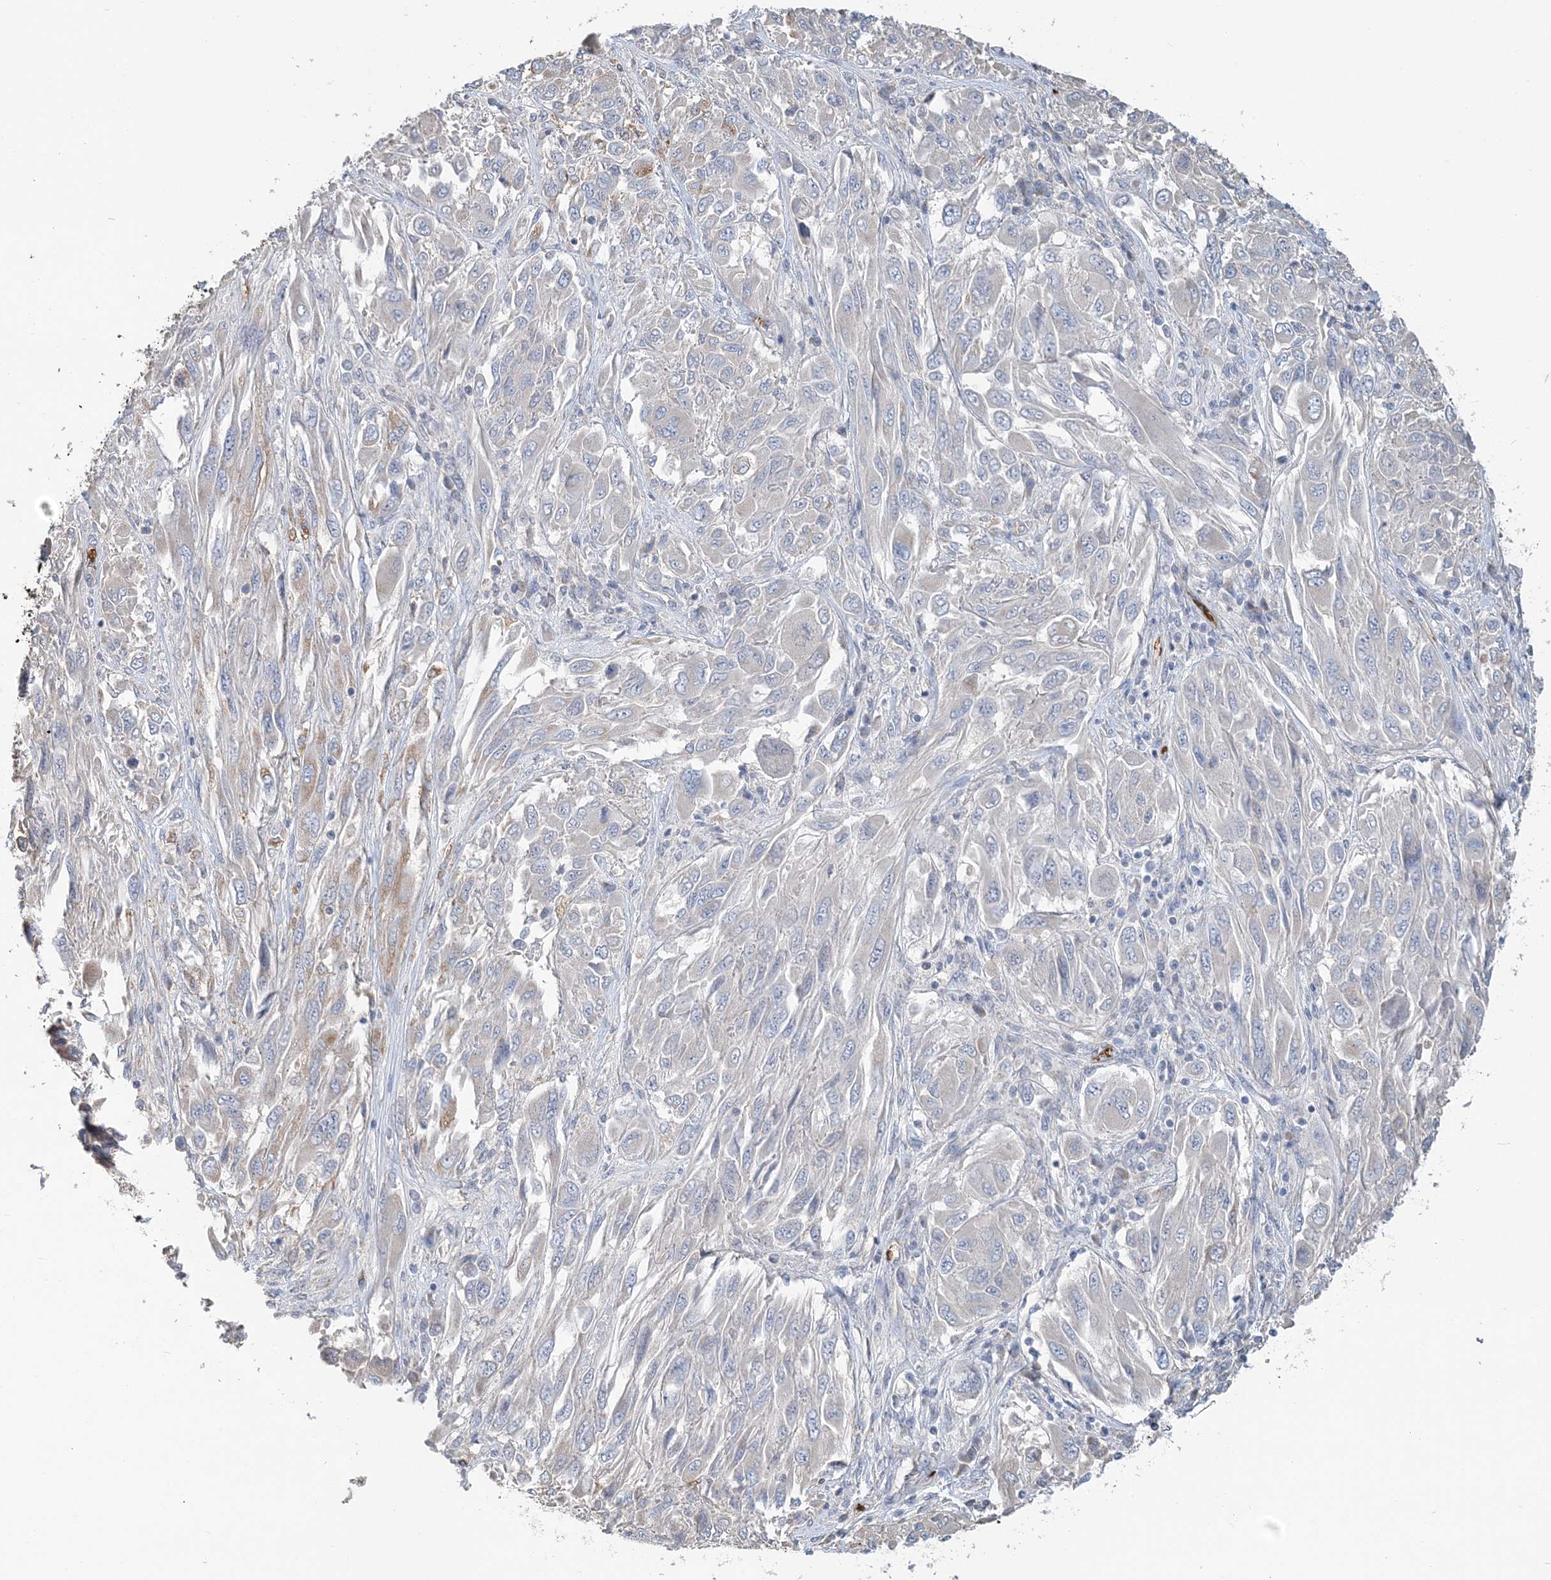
{"staining": {"intensity": "negative", "quantity": "none", "location": "none"}, "tissue": "melanoma", "cell_type": "Tumor cells", "image_type": "cancer", "snomed": [{"axis": "morphology", "description": "Malignant melanoma, NOS"}, {"axis": "topography", "description": "Skin"}], "caption": "Micrograph shows no protein expression in tumor cells of malignant melanoma tissue.", "gene": "HBD", "patient": {"sex": "female", "age": 91}}